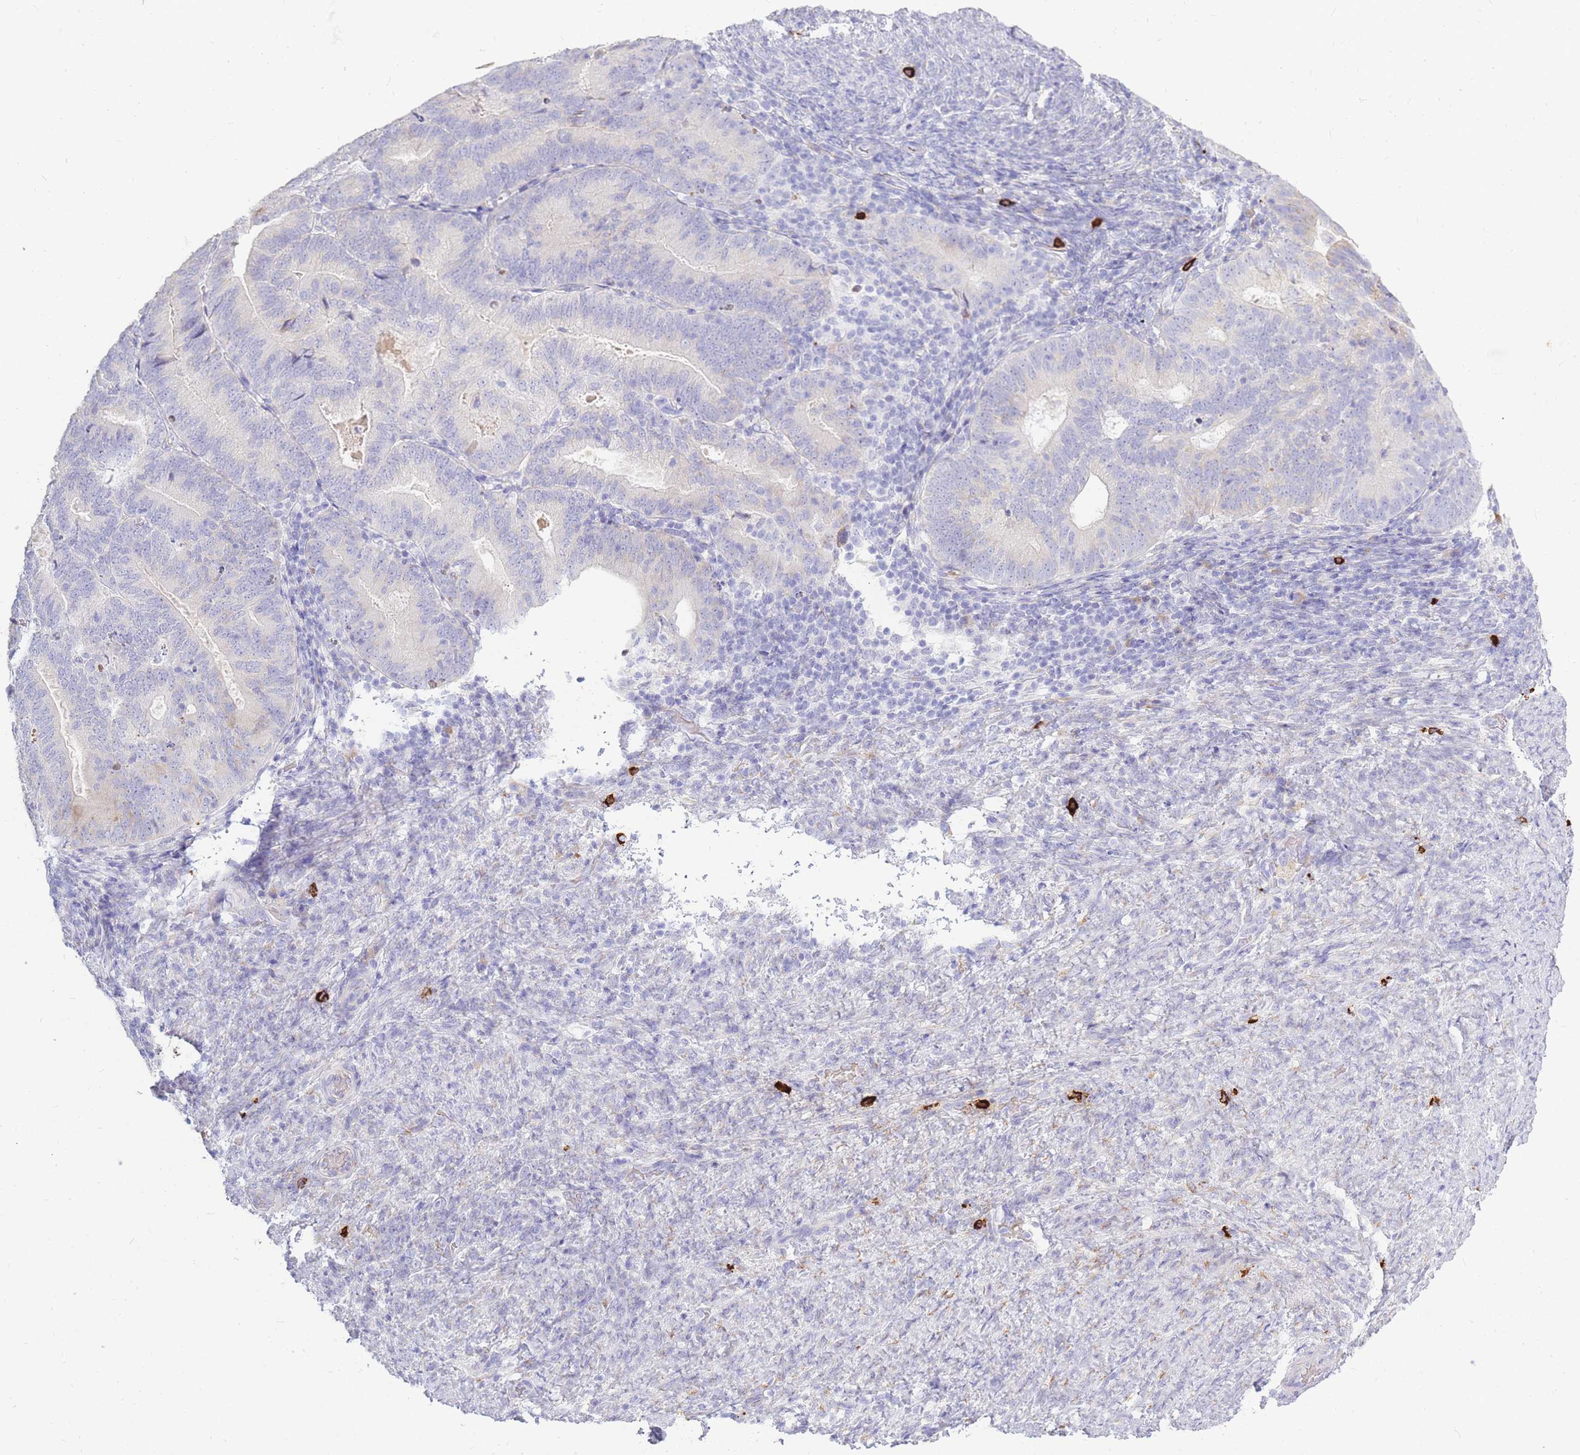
{"staining": {"intensity": "weak", "quantity": "<25%", "location": "cytoplasmic/membranous"}, "tissue": "endometrial cancer", "cell_type": "Tumor cells", "image_type": "cancer", "snomed": [{"axis": "morphology", "description": "Adenocarcinoma, NOS"}, {"axis": "topography", "description": "Endometrium"}], "caption": "Immunohistochemical staining of endometrial cancer reveals no significant staining in tumor cells.", "gene": "TPSD1", "patient": {"sex": "female", "age": 70}}